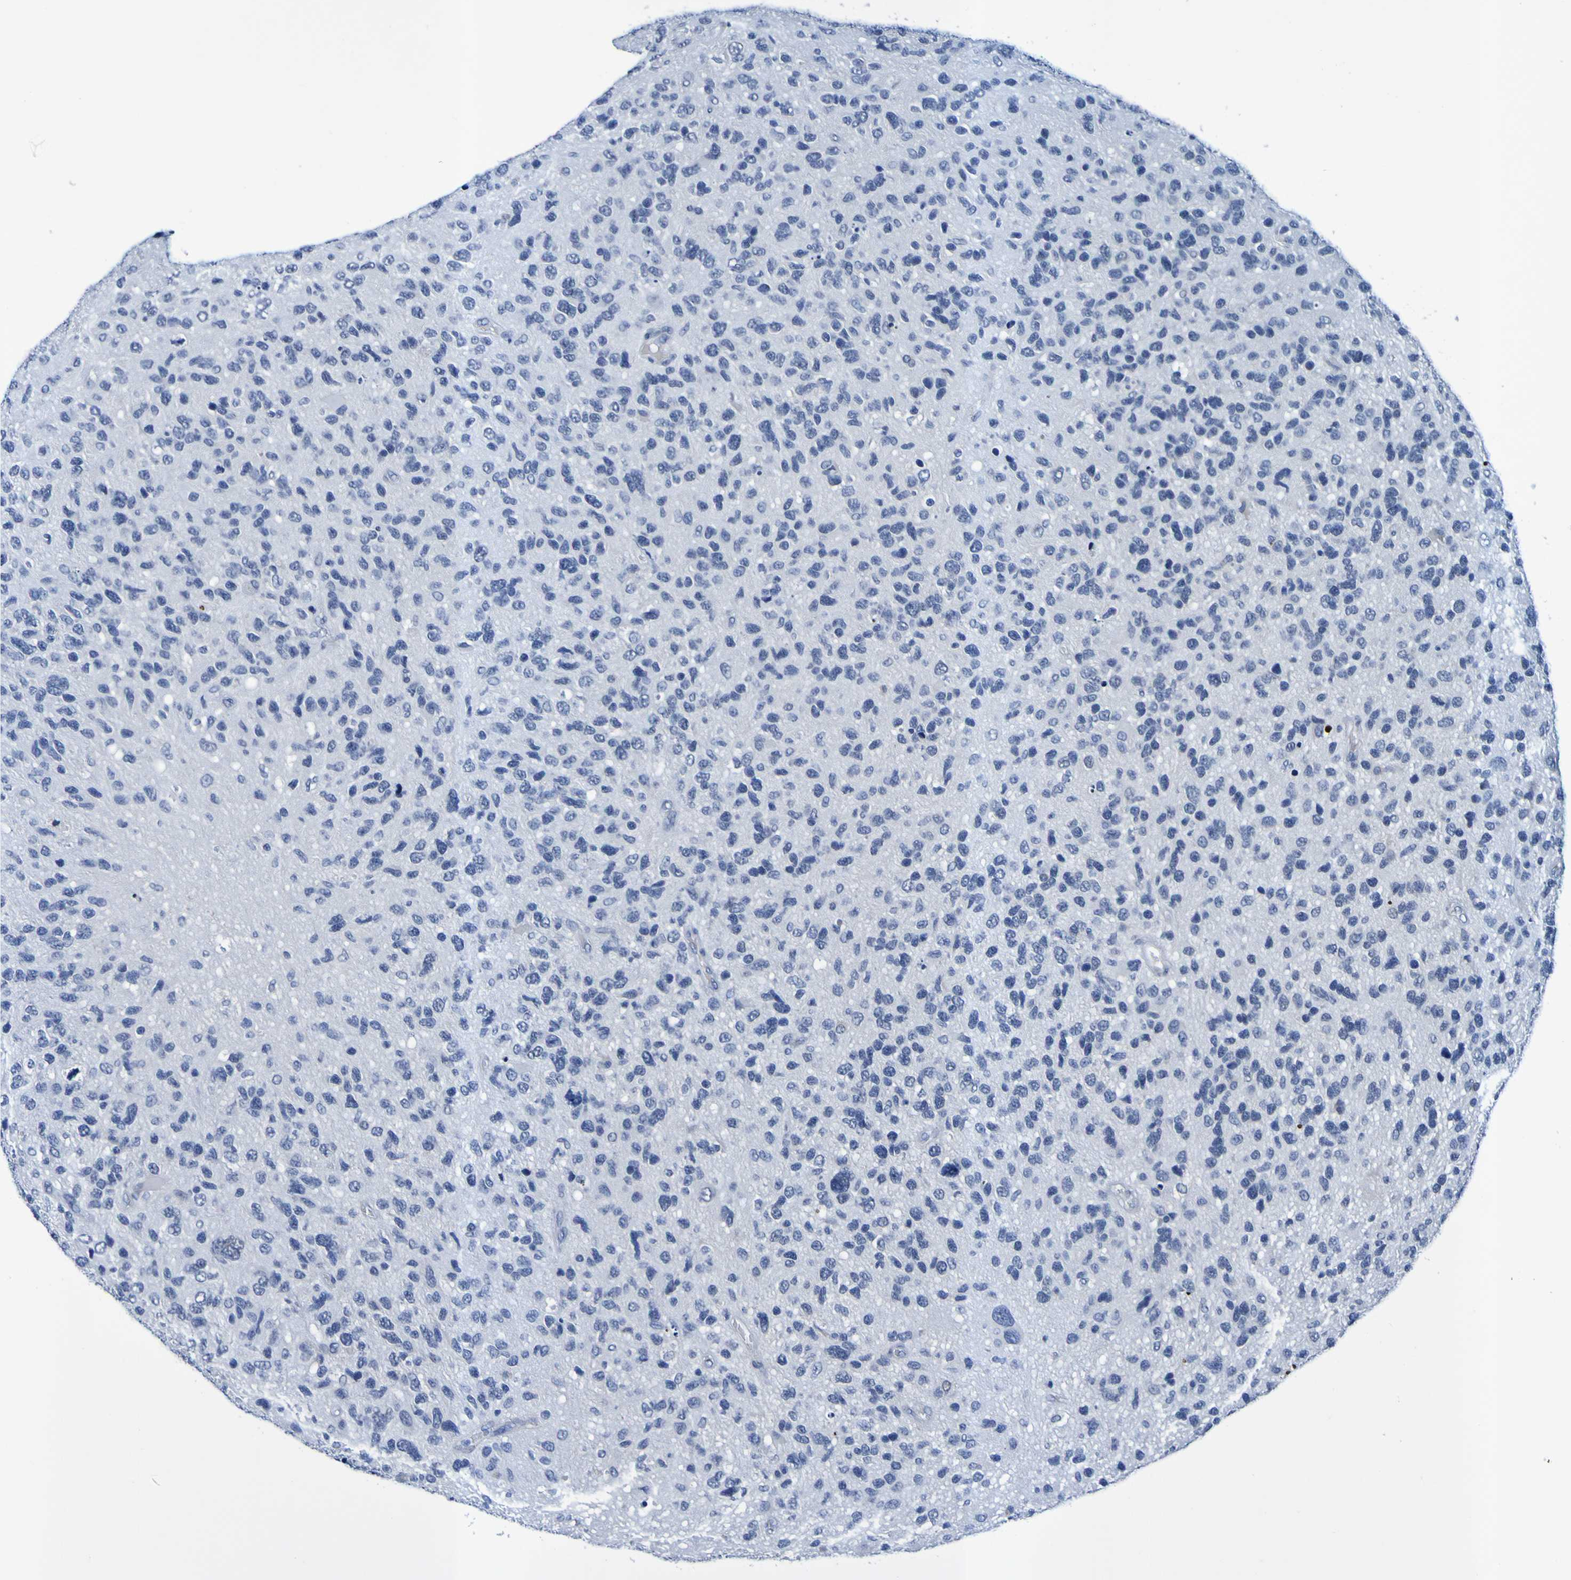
{"staining": {"intensity": "negative", "quantity": "none", "location": "none"}, "tissue": "glioma", "cell_type": "Tumor cells", "image_type": "cancer", "snomed": [{"axis": "morphology", "description": "Glioma, malignant, High grade"}, {"axis": "topography", "description": "Brain"}], "caption": "IHC photomicrograph of neoplastic tissue: high-grade glioma (malignant) stained with DAB (3,3'-diaminobenzidine) demonstrates no significant protein positivity in tumor cells. The staining is performed using DAB (3,3'-diaminobenzidine) brown chromogen with nuclei counter-stained in using hematoxylin.", "gene": "VMA21", "patient": {"sex": "female", "age": 58}}